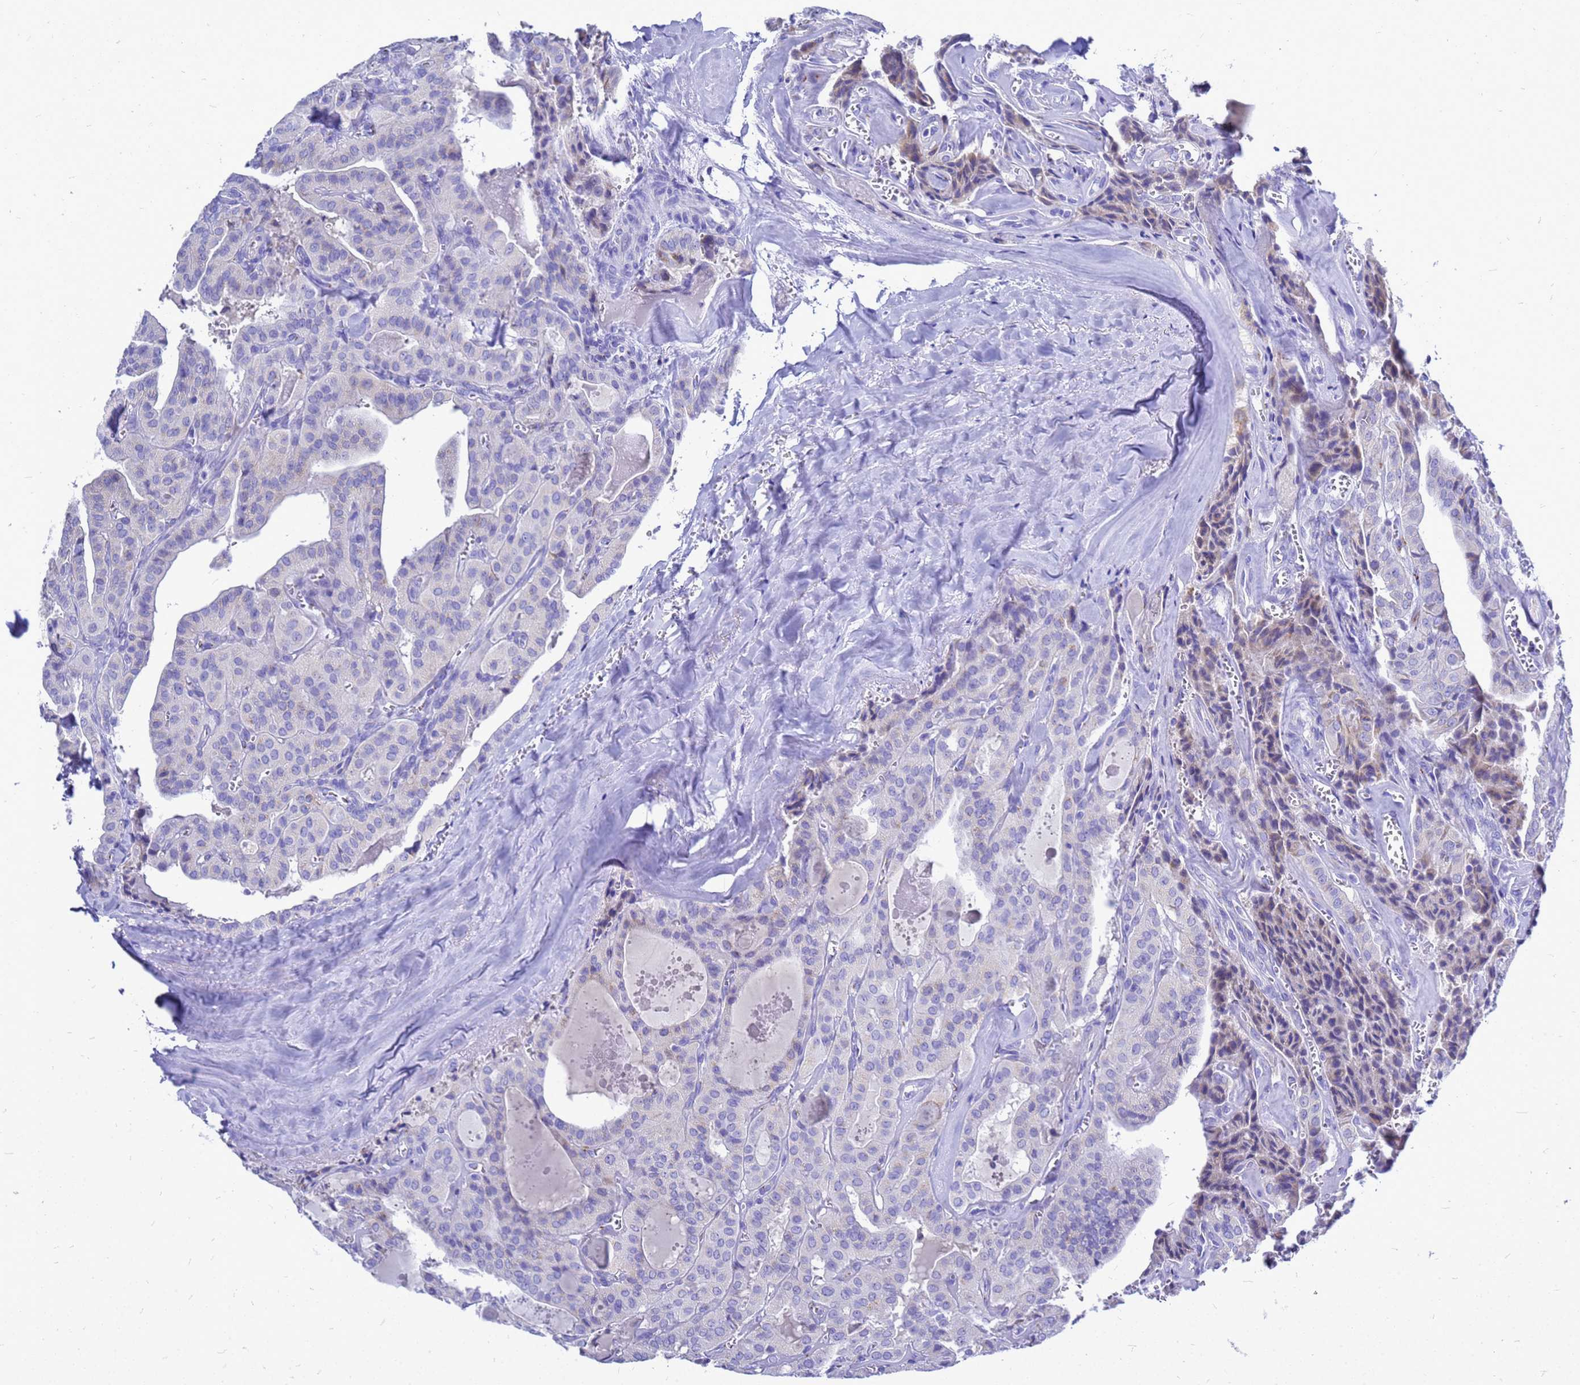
{"staining": {"intensity": "negative", "quantity": "none", "location": "none"}, "tissue": "thyroid cancer", "cell_type": "Tumor cells", "image_type": "cancer", "snomed": [{"axis": "morphology", "description": "Papillary adenocarcinoma, NOS"}, {"axis": "topography", "description": "Thyroid gland"}], "caption": "Tumor cells are negative for protein expression in human thyroid cancer (papillary adenocarcinoma).", "gene": "OR52E2", "patient": {"sex": "male", "age": 52}}